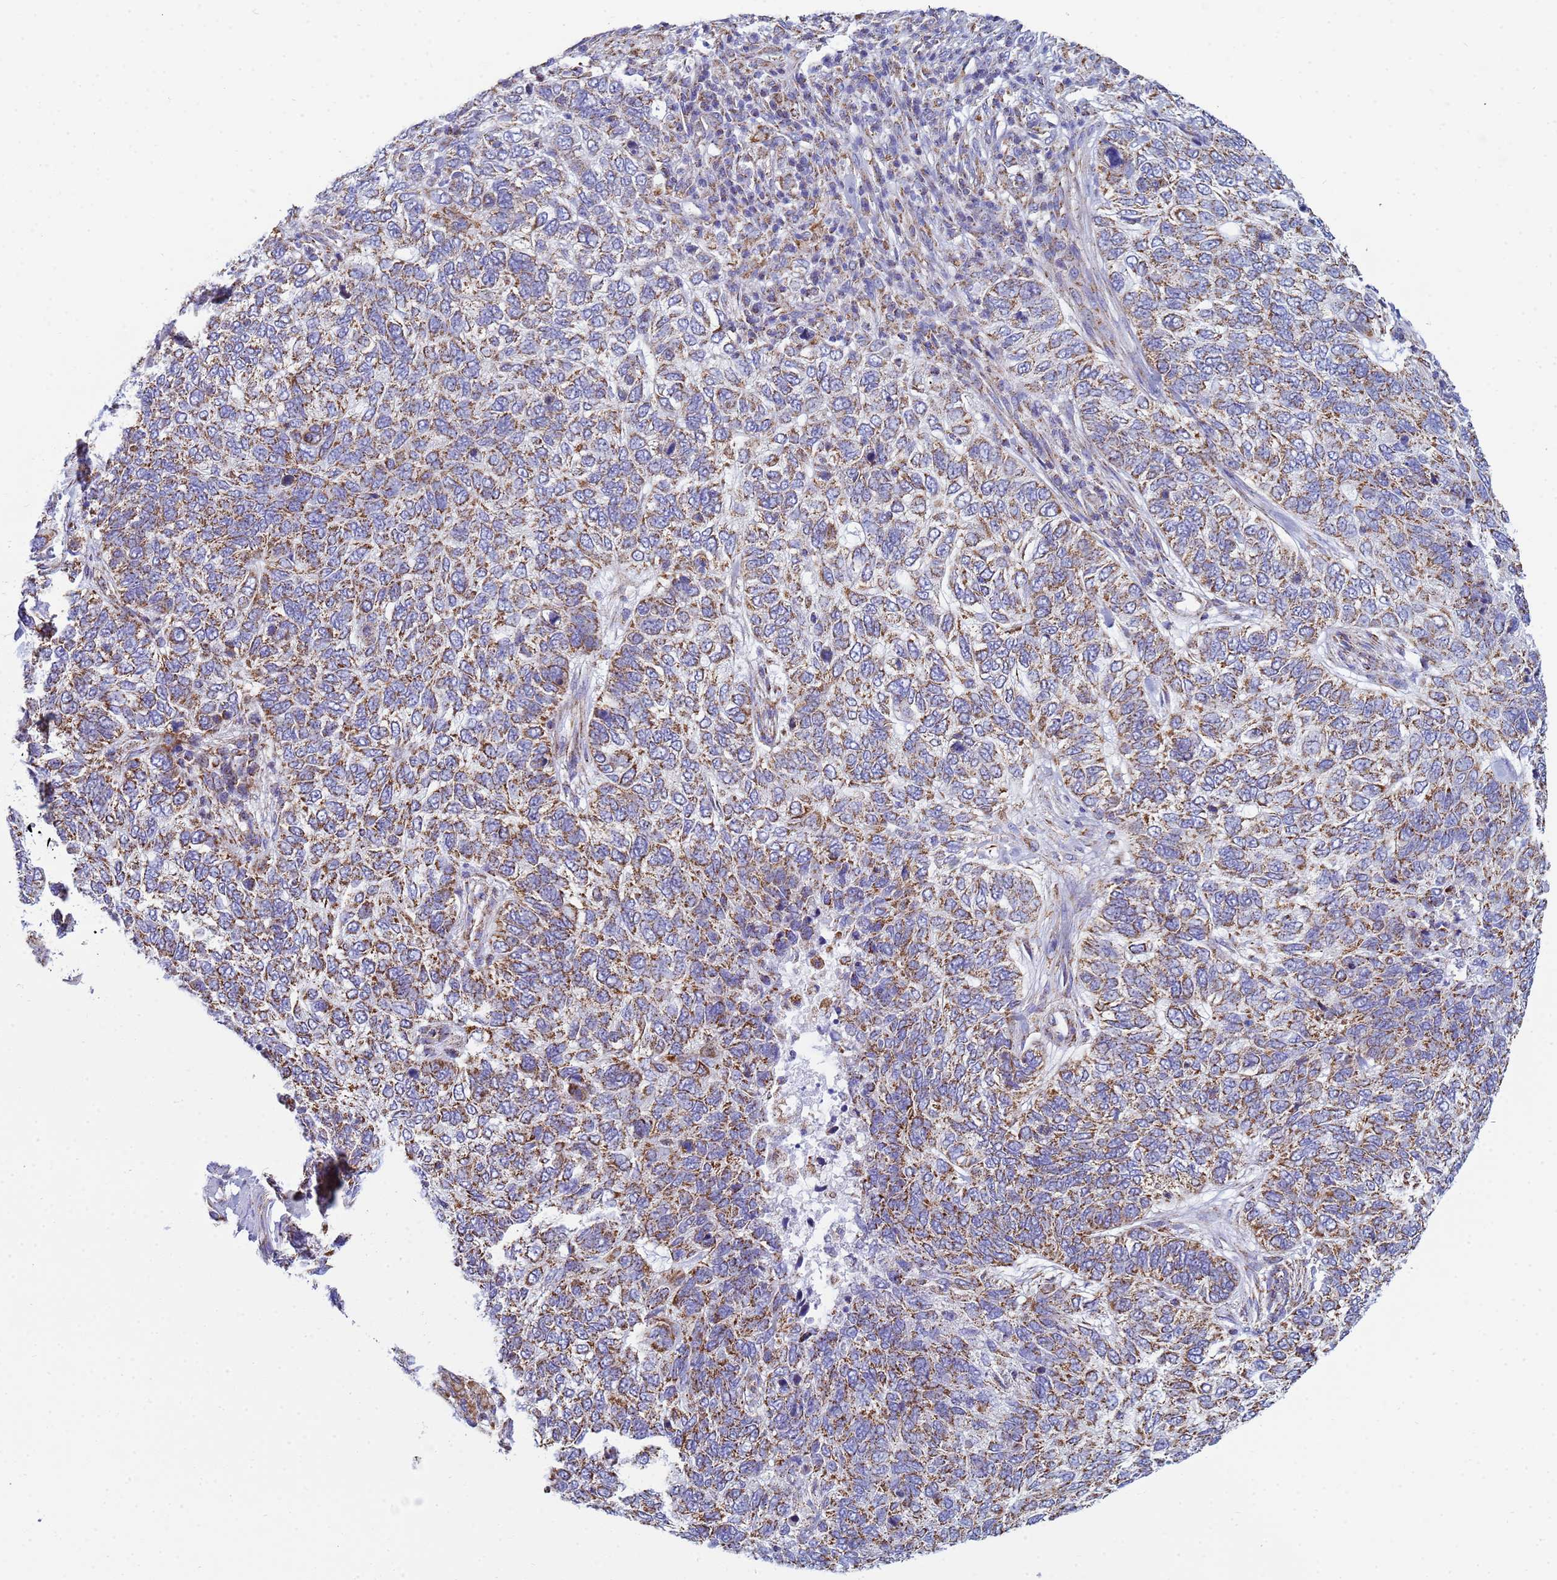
{"staining": {"intensity": "moderate", "quantity": ">75%", "location": "cytoplasmic/membranous"}, "tissue": "skin cancer", "cell_type": "Tumor cells", "image_type": "cancer", "snomed": [{"axis": "morphology", "description": "Basal cell carcinoma"}, {"axis": "topography", "description": "Skin"}], "caption": "Moderate cytoplasmic/membranous expression is present in about >75% of tumor cells in skin basal cell carcinoma. The staining was performed using DAB (3,3'-diaminobenzidine), with brown indicating positive protein expression. Nuclei are stained blue with hematoxylin.", "gene": "COQ4", "patient": {"sex": "female", "age": 65}}